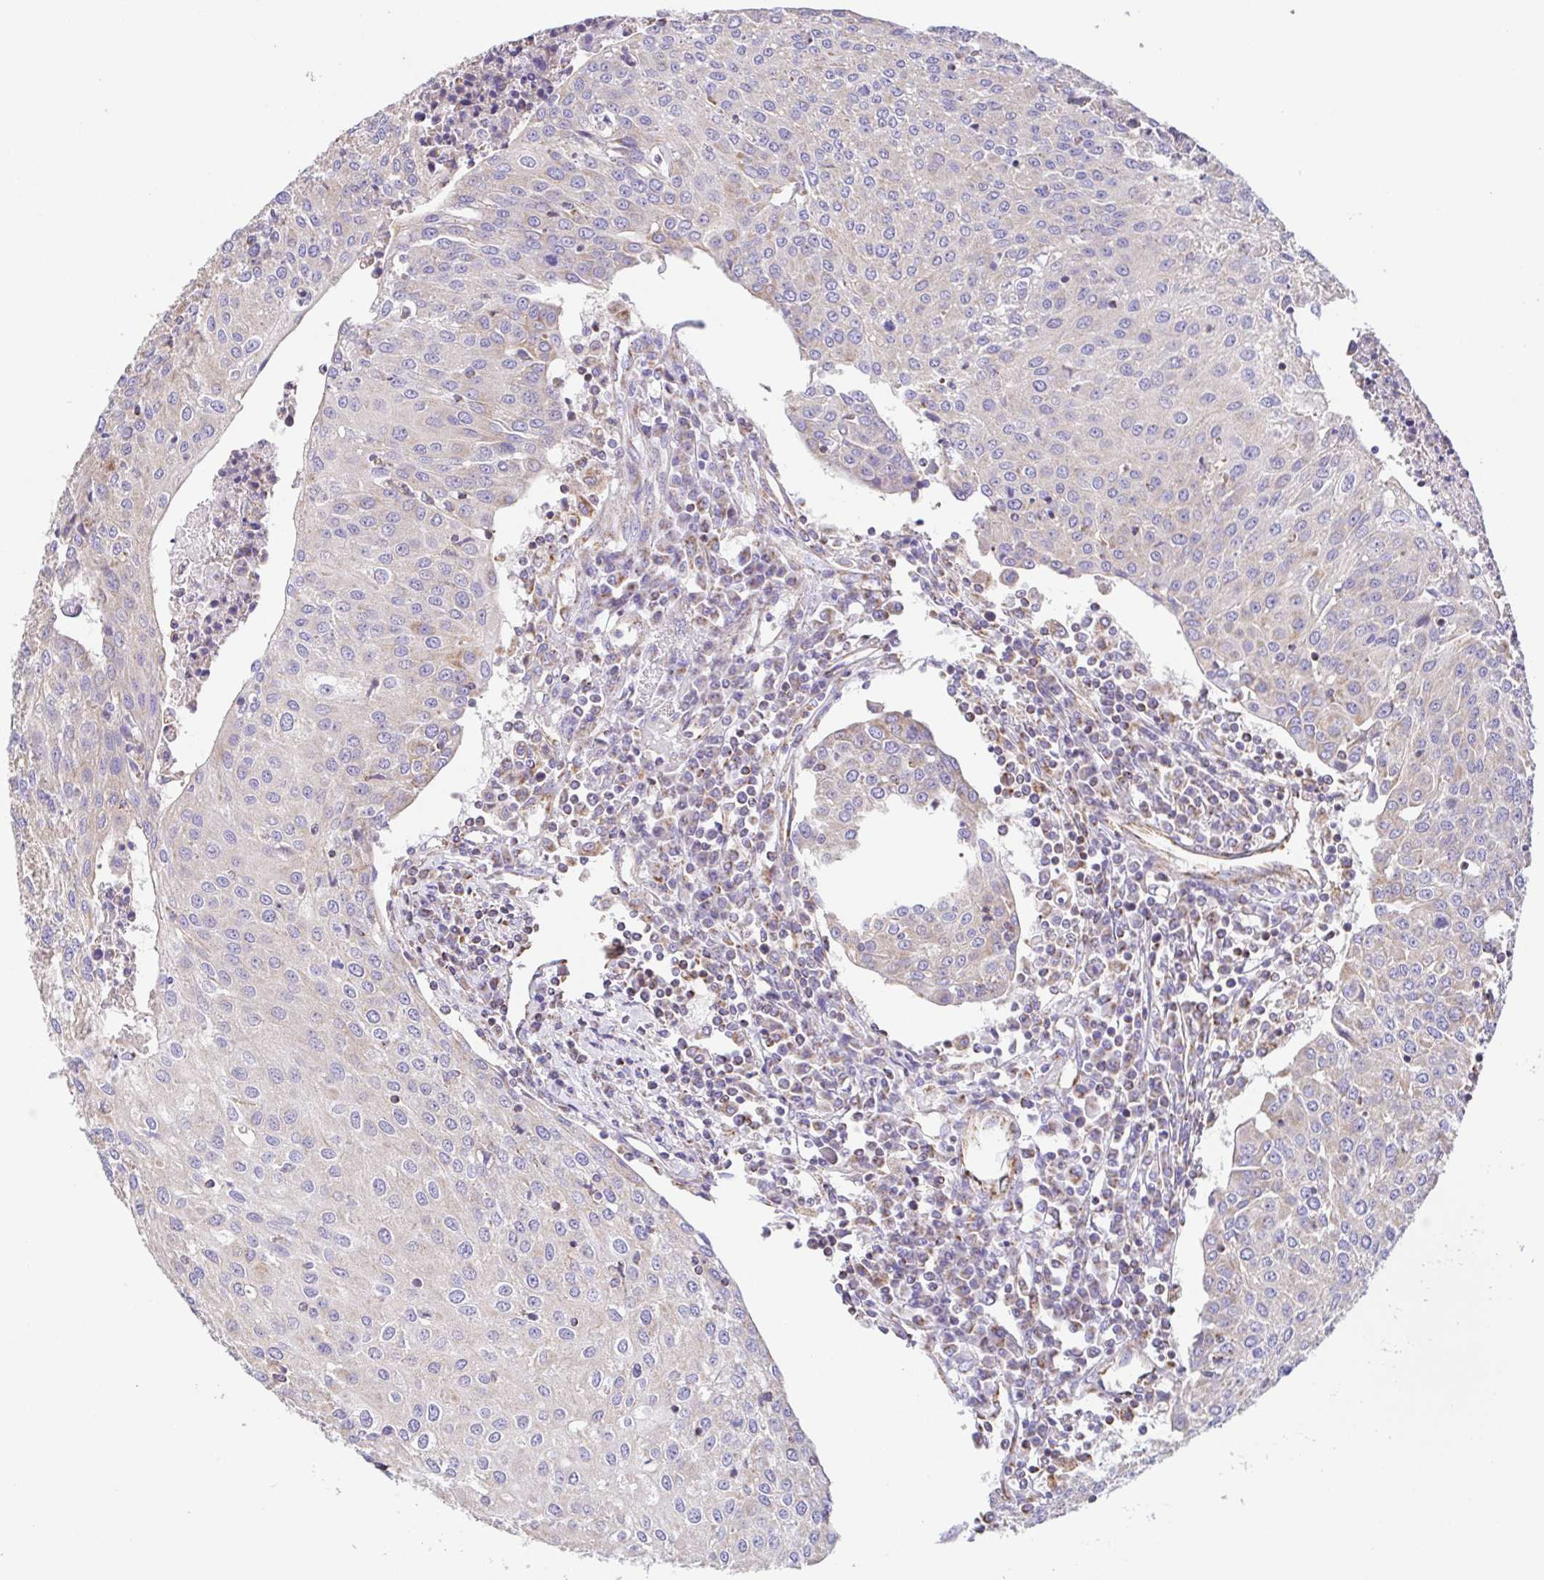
{"staining": {"intensity": "negative", "quantity": "none", "location": "none"}, "tissue": "urothelial cancer", "cell_type": "Tumor cells", "image_type": "cancer", "snomed": [{"axis": "morphology", "description": "Urothelial carcinoma, High grade"}, {"axis": "topography", "description": "Urinary bladder"}], "caption": "High power microscopy histopathology image of an IHC image of urothelial cancer, revealing no significant expression in tumor cells. (Immunohistochemistry, brightfield microscopy, high magnification).", "gene": "GINM1", "patient": {"sex": "female", "age": 85}}